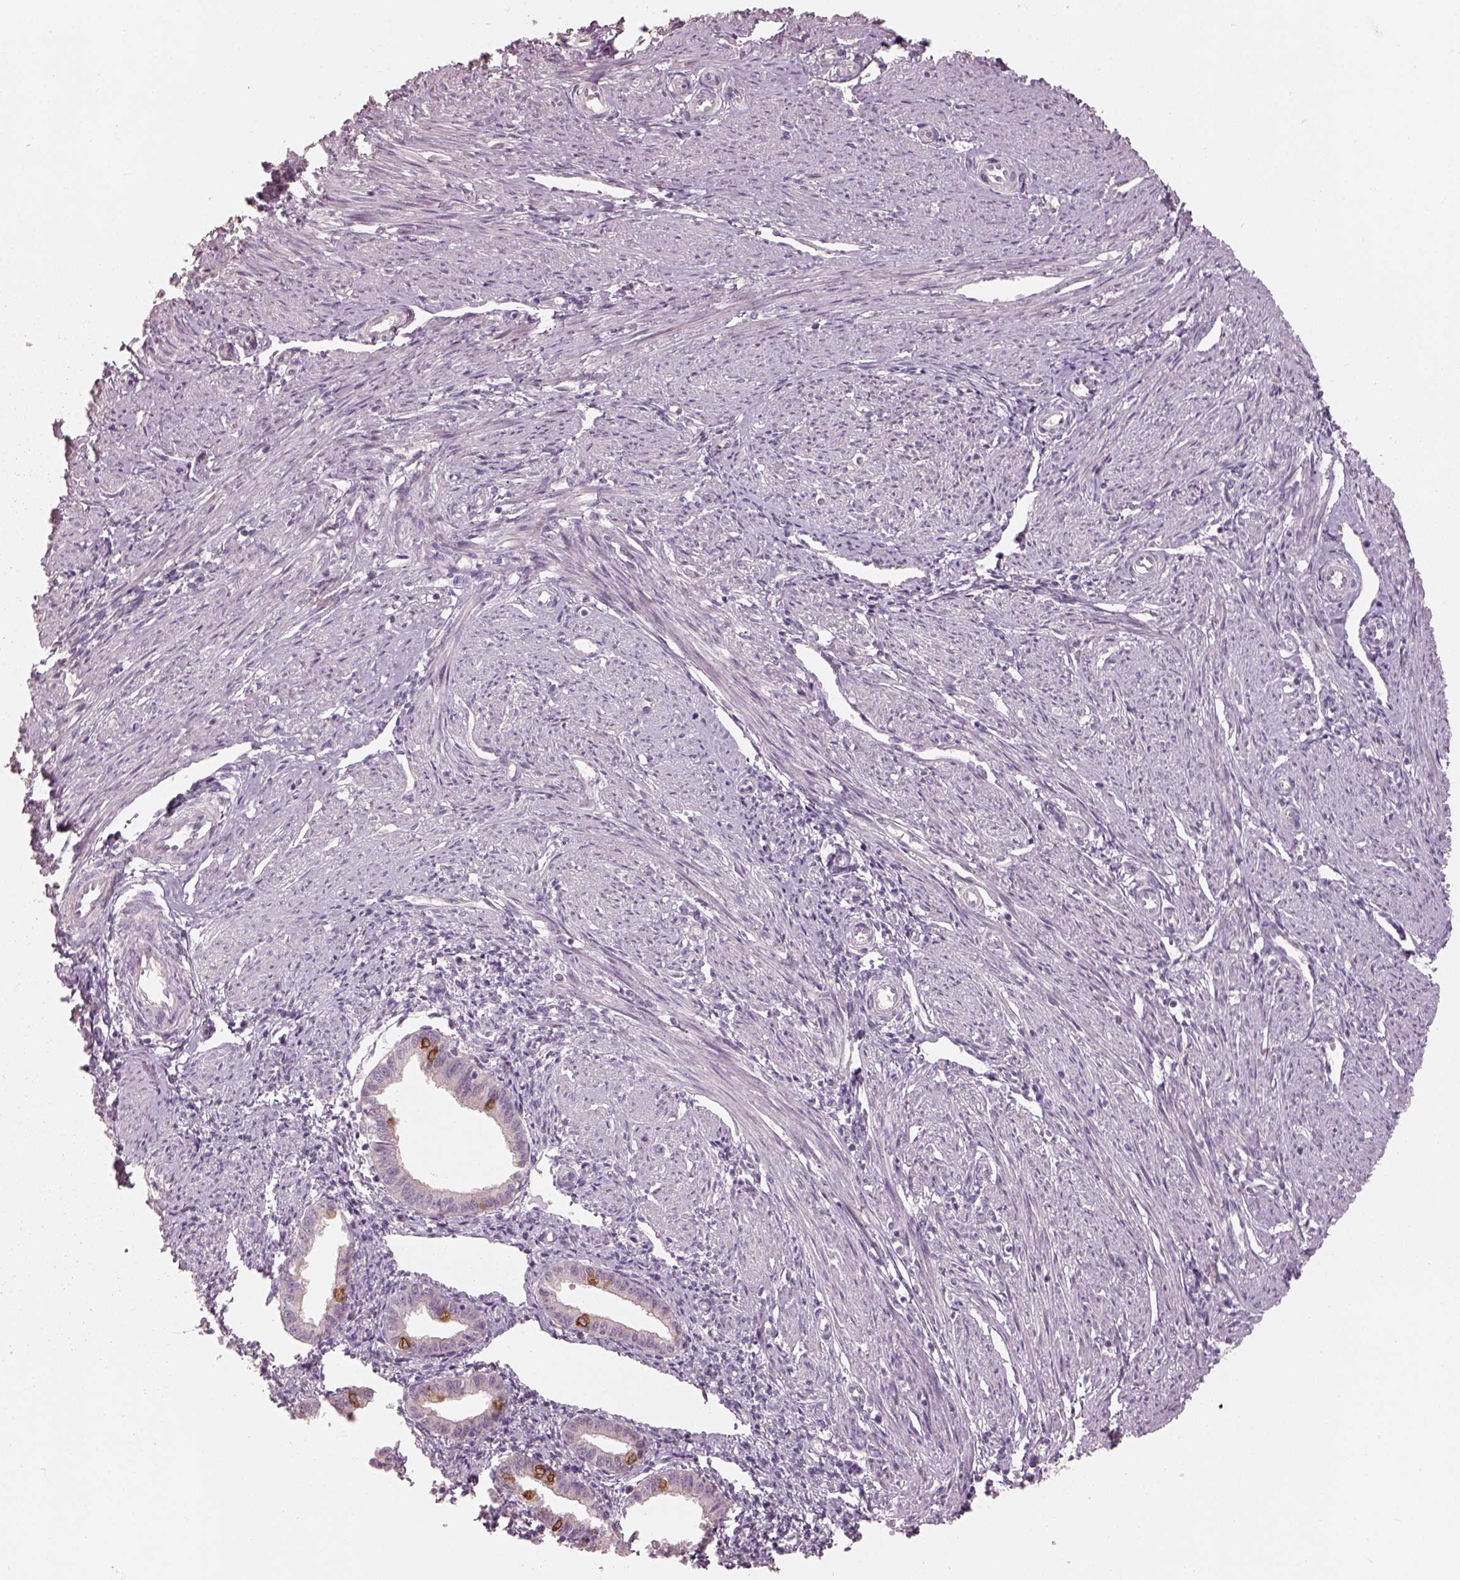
{"staining": {"intensity": "negative", "quantity": "none", "location": "none"}, "tissue": "endometrium", "cell_type": "Cells in endometrial stroma", "image_type": "normal", "snomed": [{"axis": "morphology", "description": "Normal tissue, NOS"}, {"axis": "topography", "description": "Endometrium"}], "caption": "This is an immunohistochemistry photomicrograph of benign endometrium. There is no positivity in cells in endometrial stroma.", "gene": "CDS1", "patient": {"sex": "female", "age": 37}}